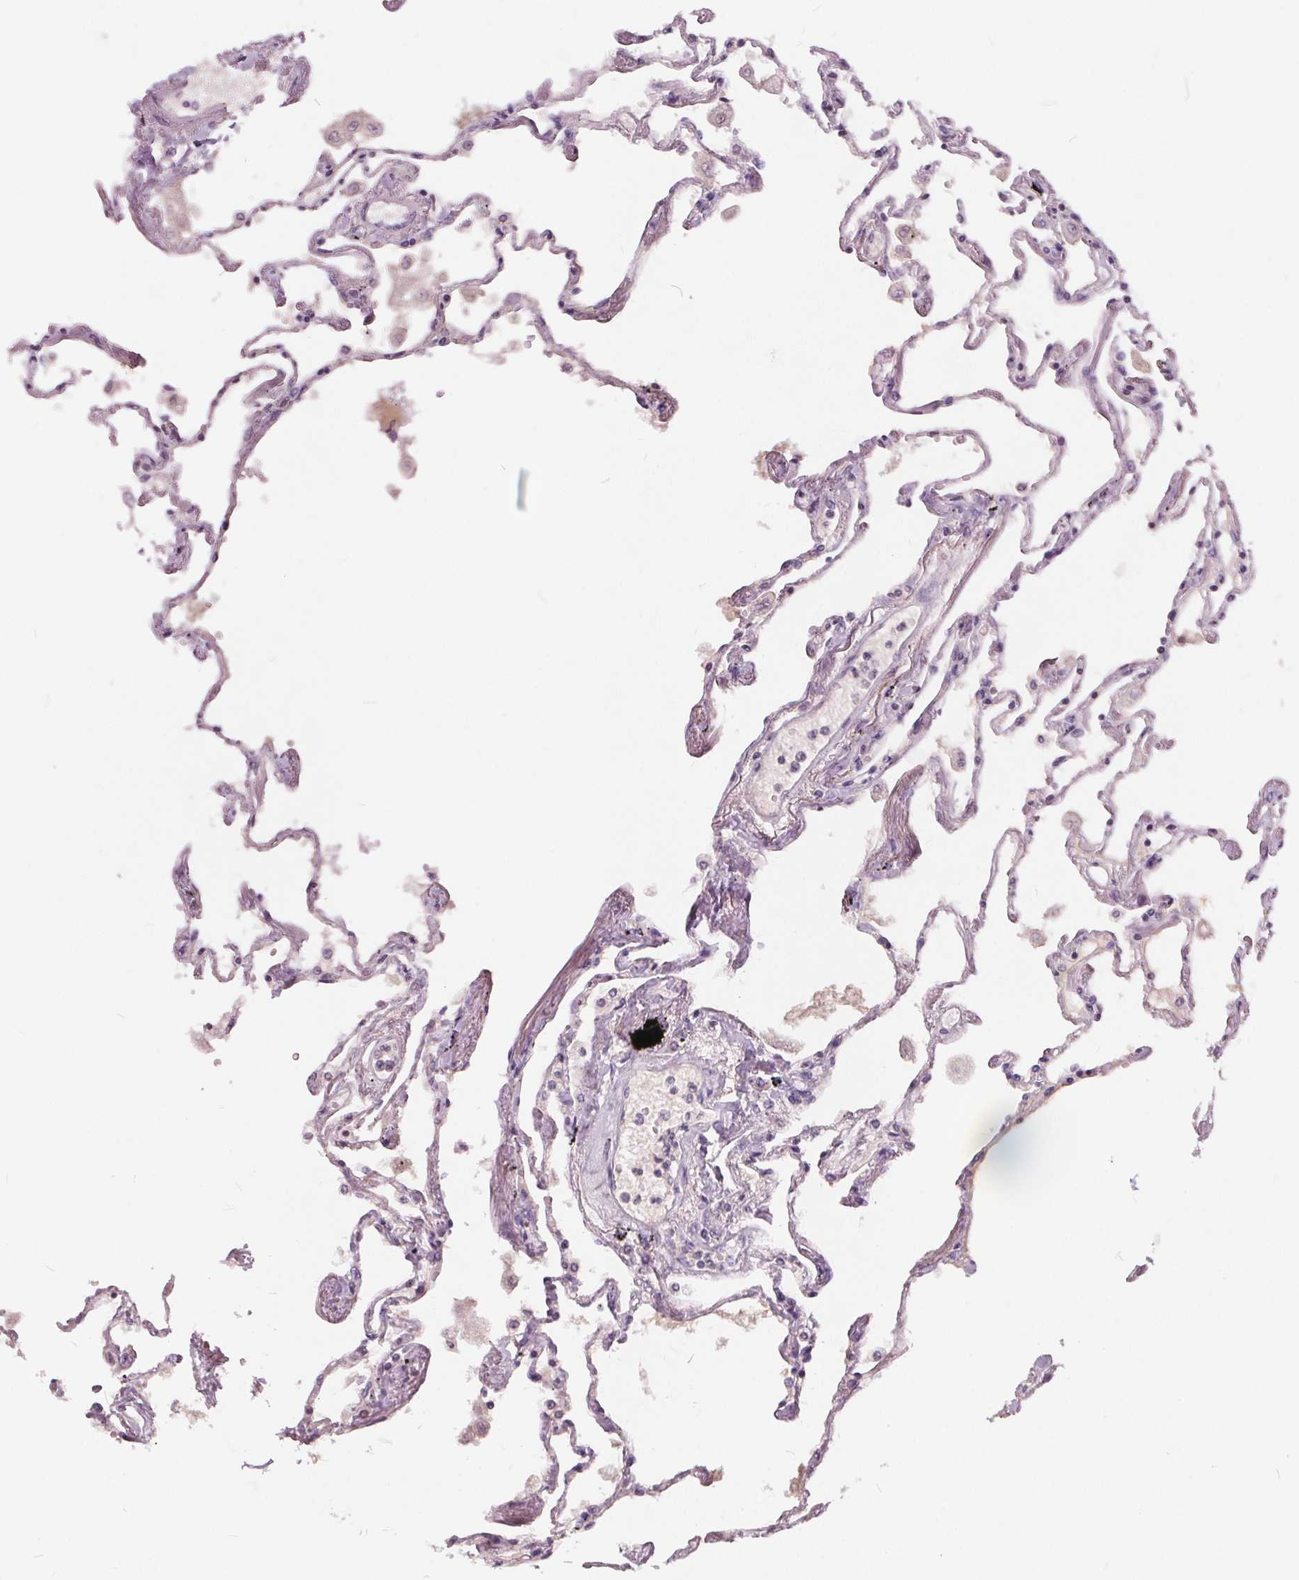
{"staining": {"intensity": "negative", "quantity": "none", "location": "none"}, "tissue": "lung", "cell_type": "Alveolar cells", "image_type": "normal", "snomed": [{"axis": "morphology", "description": "Normal tissue, NOS"}, {"axis": "morphology", "description": "Adenocarcinoma, NOS"}, {"axis": "topography", "description": "Cartilage tissue"}, {"axis": "topography", "description": "Lung"}], "caption": "Immunohistochemistry image of benign lung stained for a protein (brown), which reveals no expression in alveolar cells. (Brightfield microscopy of DAB immunohistochemistry at high magnification).", "gene": "PLA2G2E", "patient": {"sex": "female", "age": 67}}